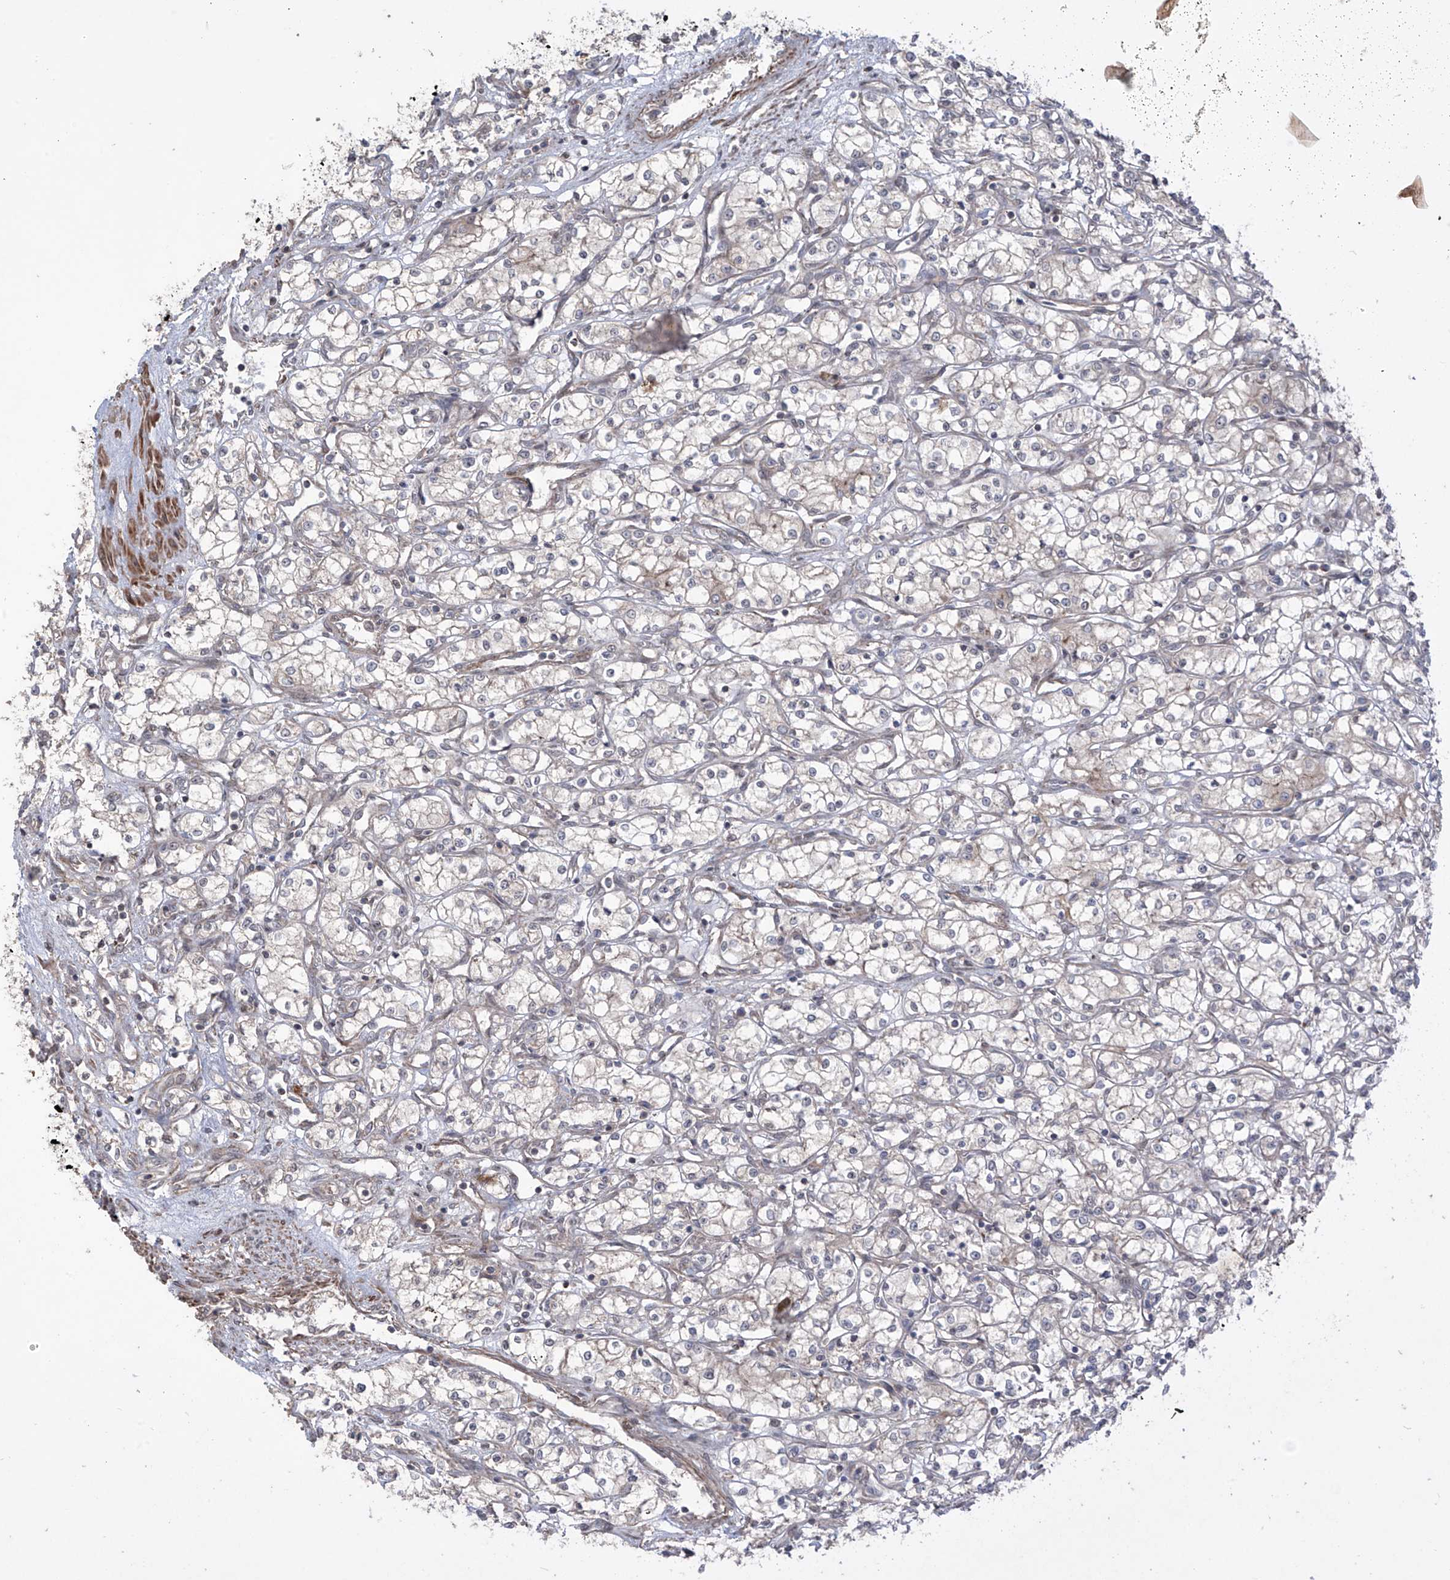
{"staining": {"intensity": "negative", "quantity": "none", "location": "none"}, "tissue": "renal cancer", "cell_type": "Tumor cells", "image_type": "cancer", "snomed": [{"axis": "morphology", "description": "Adenocarcinoma, NOS"}, {"axis": "topography", "description": "Kidney"}], "caption": "This is a image of immunohistochemistry (IHC) staining of renal adenocarcinoma, which shows no positivity in tumor cells.", "gene": "LRRC74A", "patient": {"sex": "male", "age": 59}}